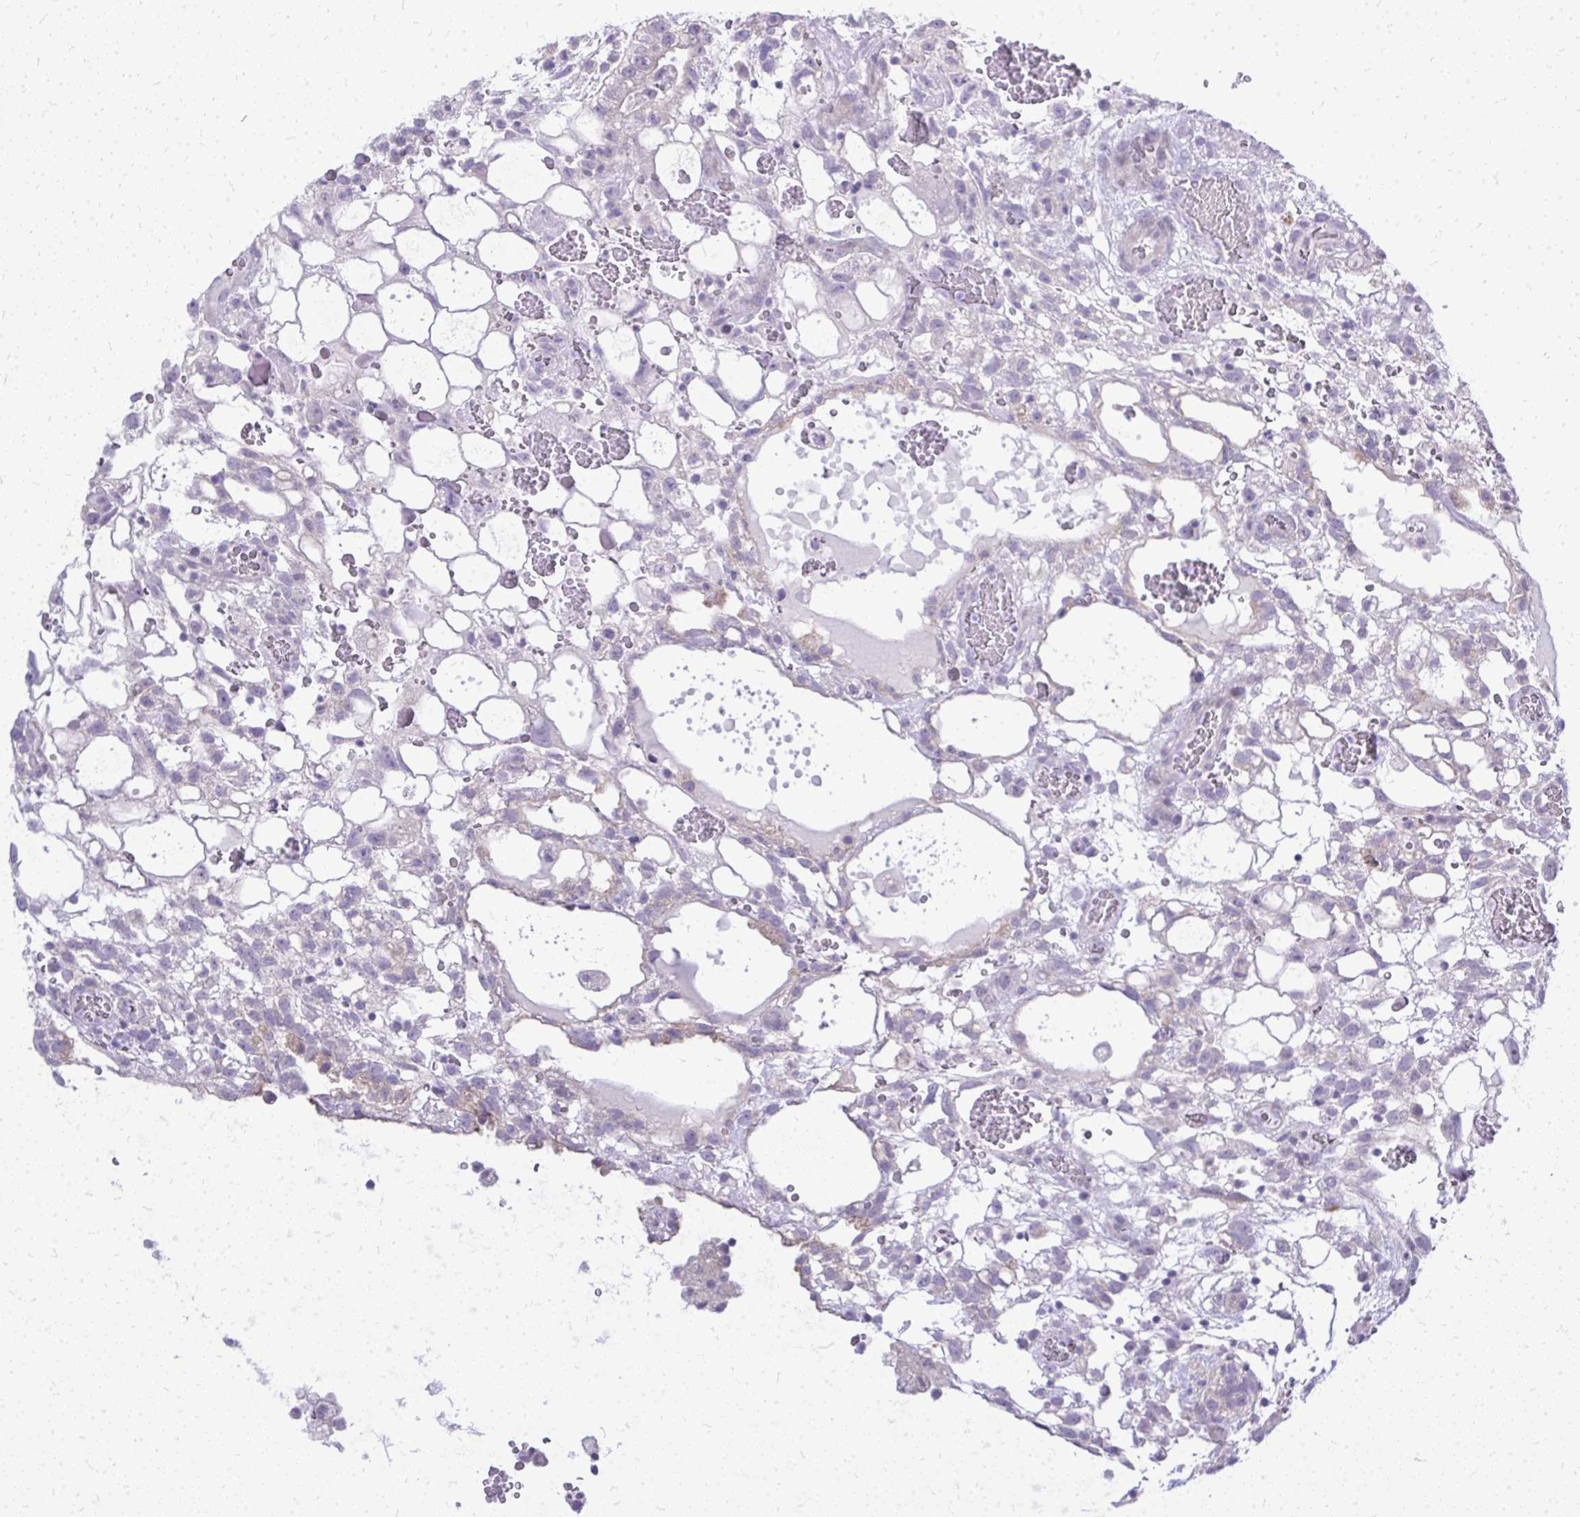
{"staining": {"intensity": "negative", "quantity": "none", "location": "none"}, "tissue": "testis cancer", "cell_type": "Tumor cells", "image_type": "cancer", "snomed": [{"axis": "morphology", "description": "Normal tissue, NOS"}, {"axis": "morphology", "description": "Carcinoma, Embryonal, NOS"}, {"axis": "topography", "description": "Testis"}], "caption": "Tumor cells show no significant protein positivity in testis cancer (embryonal carcinoma).", "gene": "OR8D1", "patient": {"sex": "male", "age": 32}}